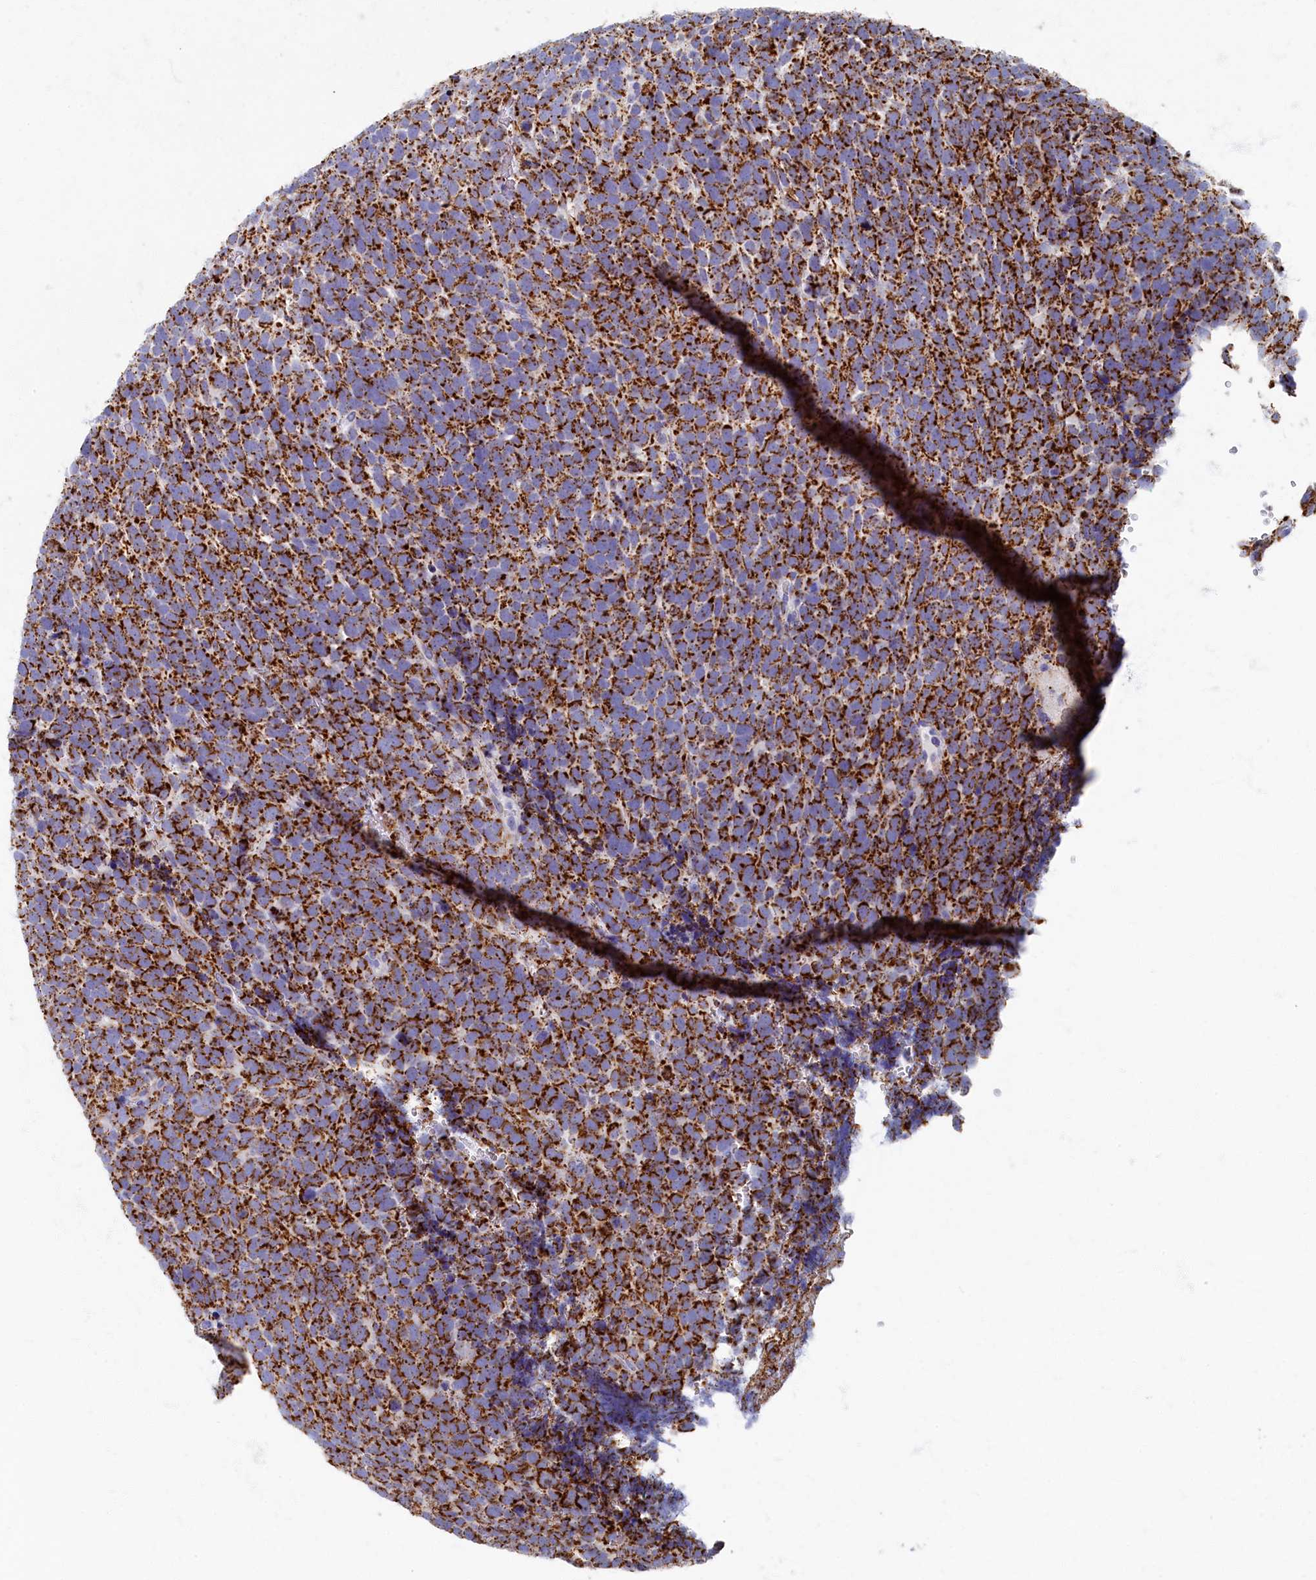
{"staining": {"intensity": "strong", "quantity": ">75%", "location": "cytoplasmic/membranous"}, "tissue": "urothelial cancer", "cell_type": "Tumor cells", "image_type": "cancer", "snomed": [{"axis": "morphology", "description": "Urothelial carcinoma, High grade"}, {"axis": "topography", "description": "Urinary bladder"}], "caption": "About >75% of tumor cells in human high-grade urothelial carcinoma show strong cytoplasmic/membranous protein positivity as visualized by brown immunohistochemical staining.", "gene": "OCIAD2", "patient": {"sex": "female", "age": 82}}